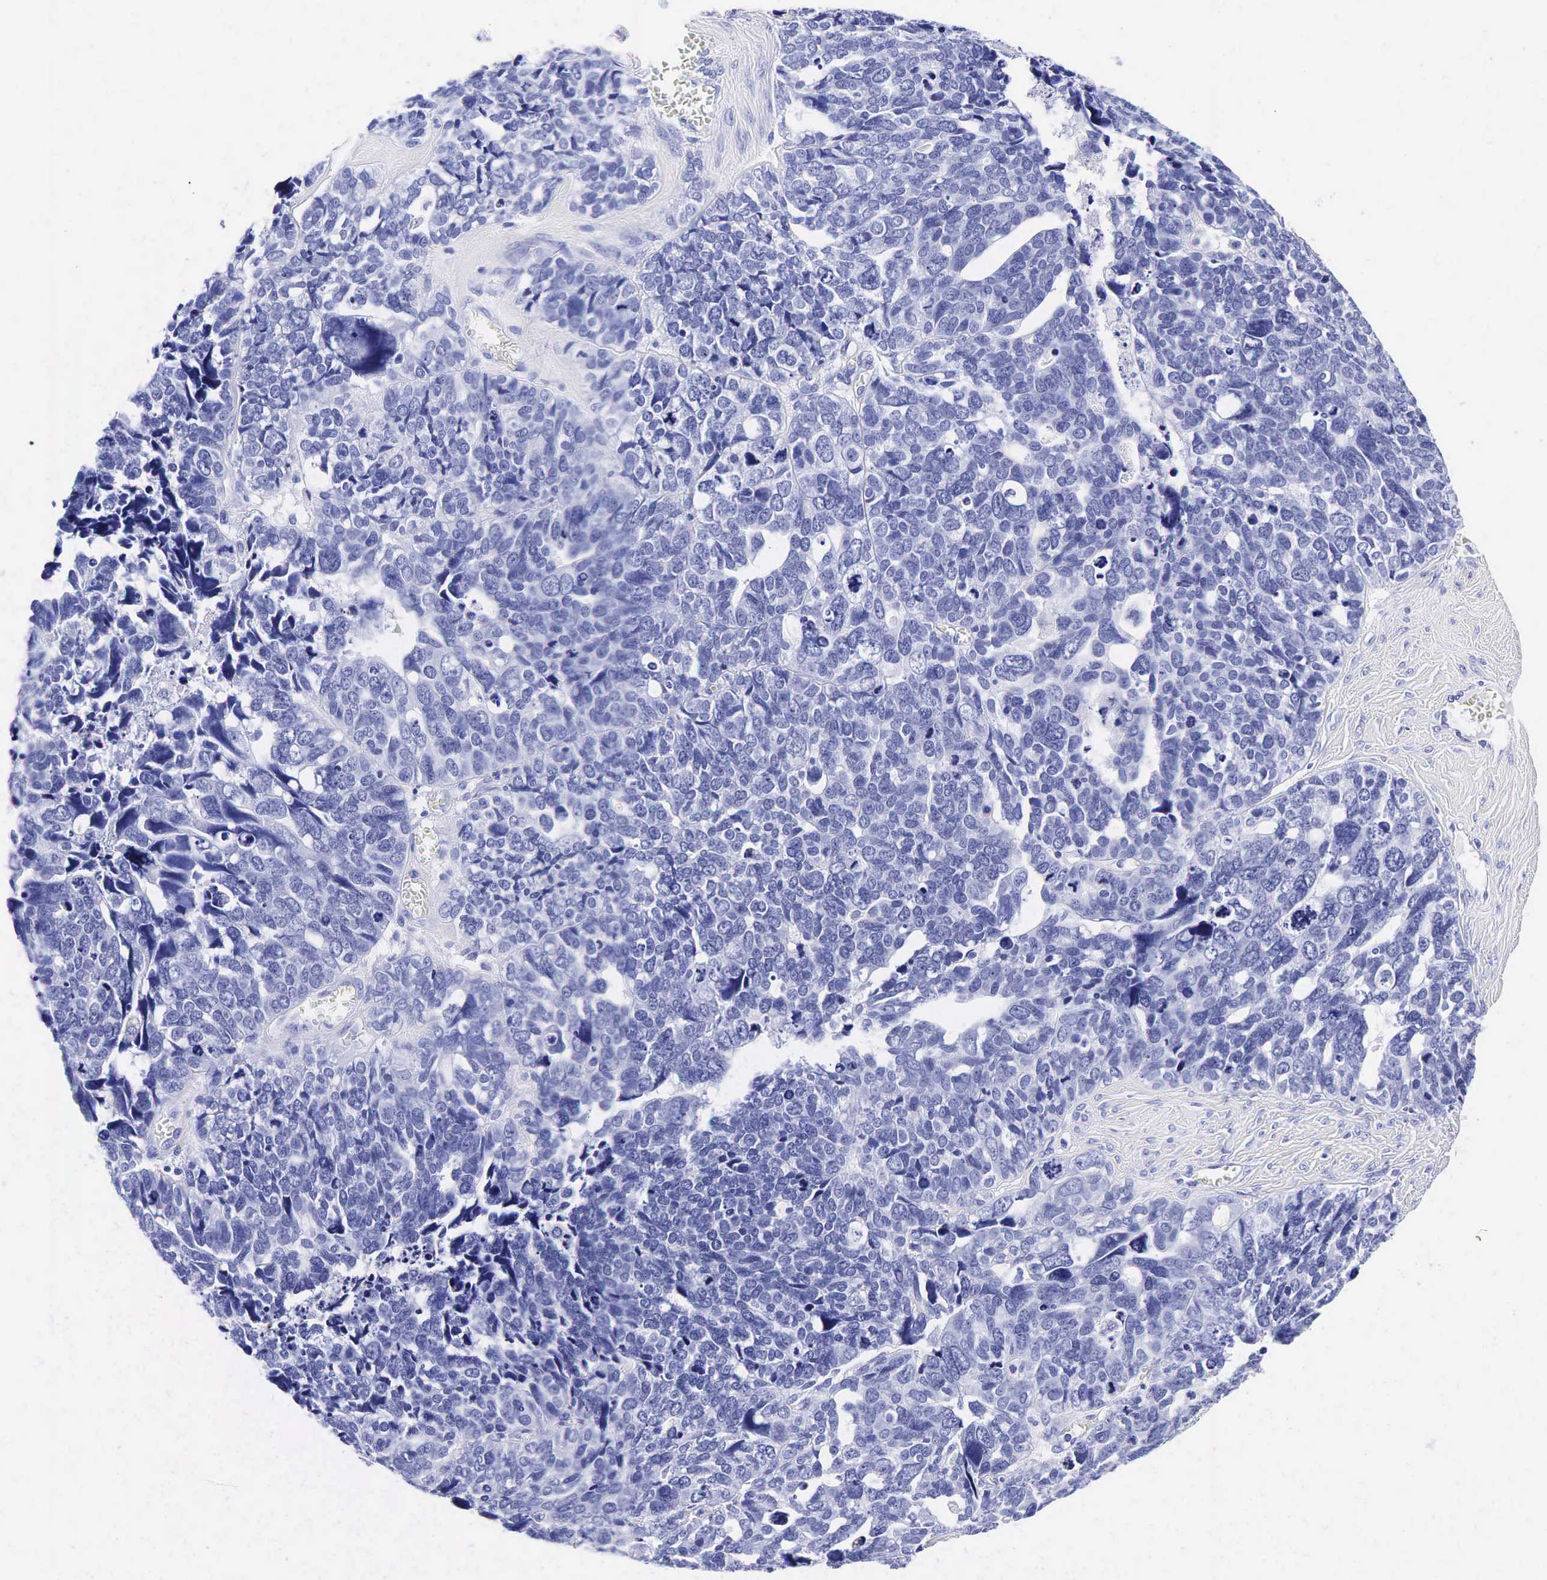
{"staining": {"intensity": "negative", "quantity": "none", "location": "none"}, "tissue": "ovarian cancer", "cell_type": "Tumor cells", "image_type": "cancer", "snomed": [{"axis": "morphology", "description": "Cystadenocarcinoma, serous, NOS"}, {"axis": "topography", "description": "Ovary"}], "caption": "Immunohistochemistry of human ovarian cancer demonstrates no staining in tumor cells. Nuclei are stained in blue.", "gene": "KLK3", "patient": {"sex": "female", "age": 77}}